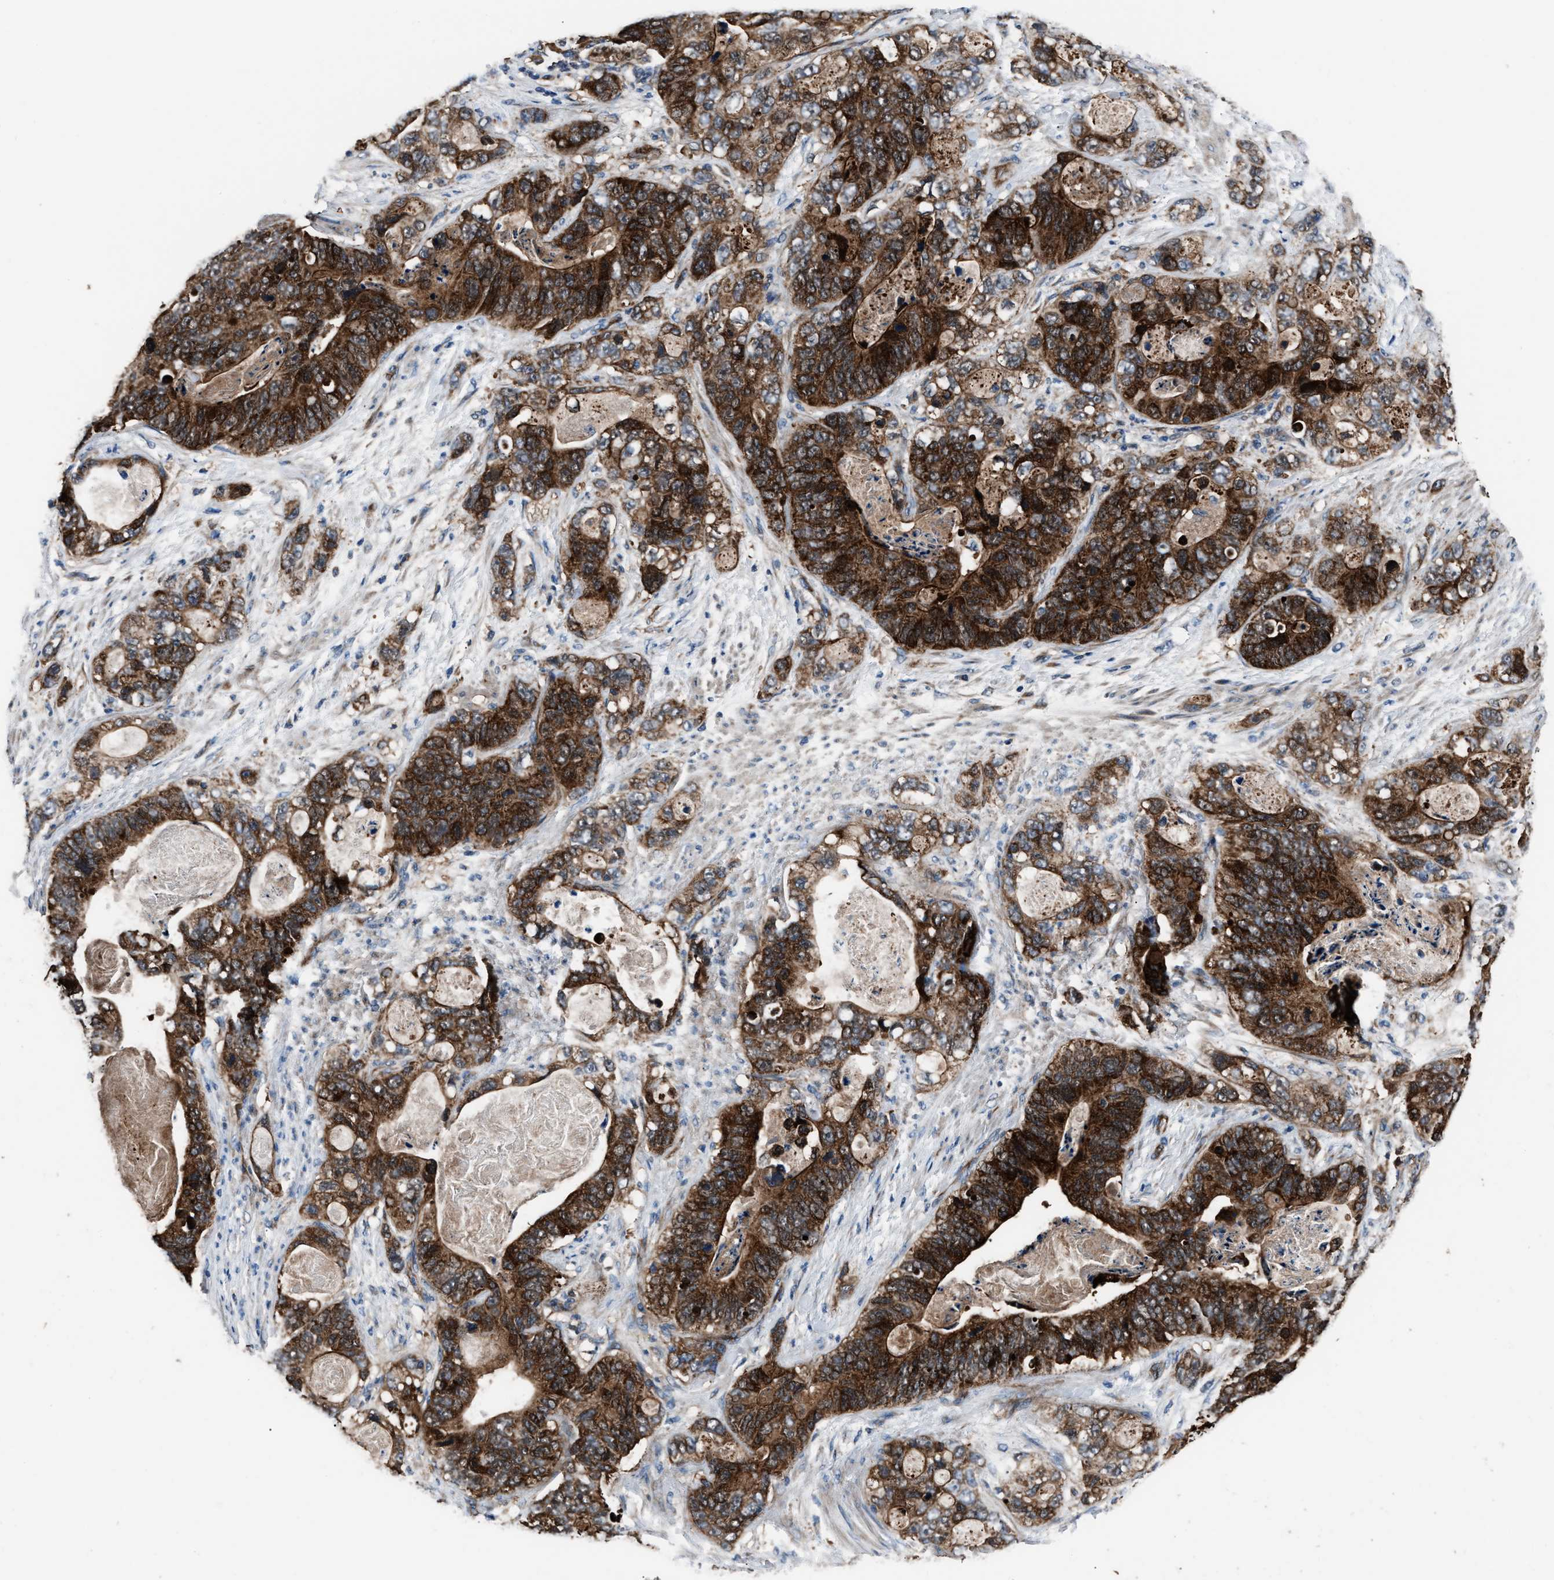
{"staining": {"intensity": "strong", "quantity": ">75%", "location": "cytoplasmic/membranous"}, "tissue": "stomach cancer", "cell_type": "Tumor cells", "image_type": "cancer", "snomed": [{"axis": "morphology", "description": "Normal tissue, NOS"}, {"axis": "morphology", "description": "Adenocarcinoma, NOS"}, {"axis": "topography", "description": "Stomach"}], "caption": "Stomach adenocarcinoma stained with DAB immunohistochemistry shows high levels of strong cytoplasmic/membranous staining in approximately >75% of tumor cells.", "gene": "GGCT", "patient": {"sex": "female", "age": 89}}